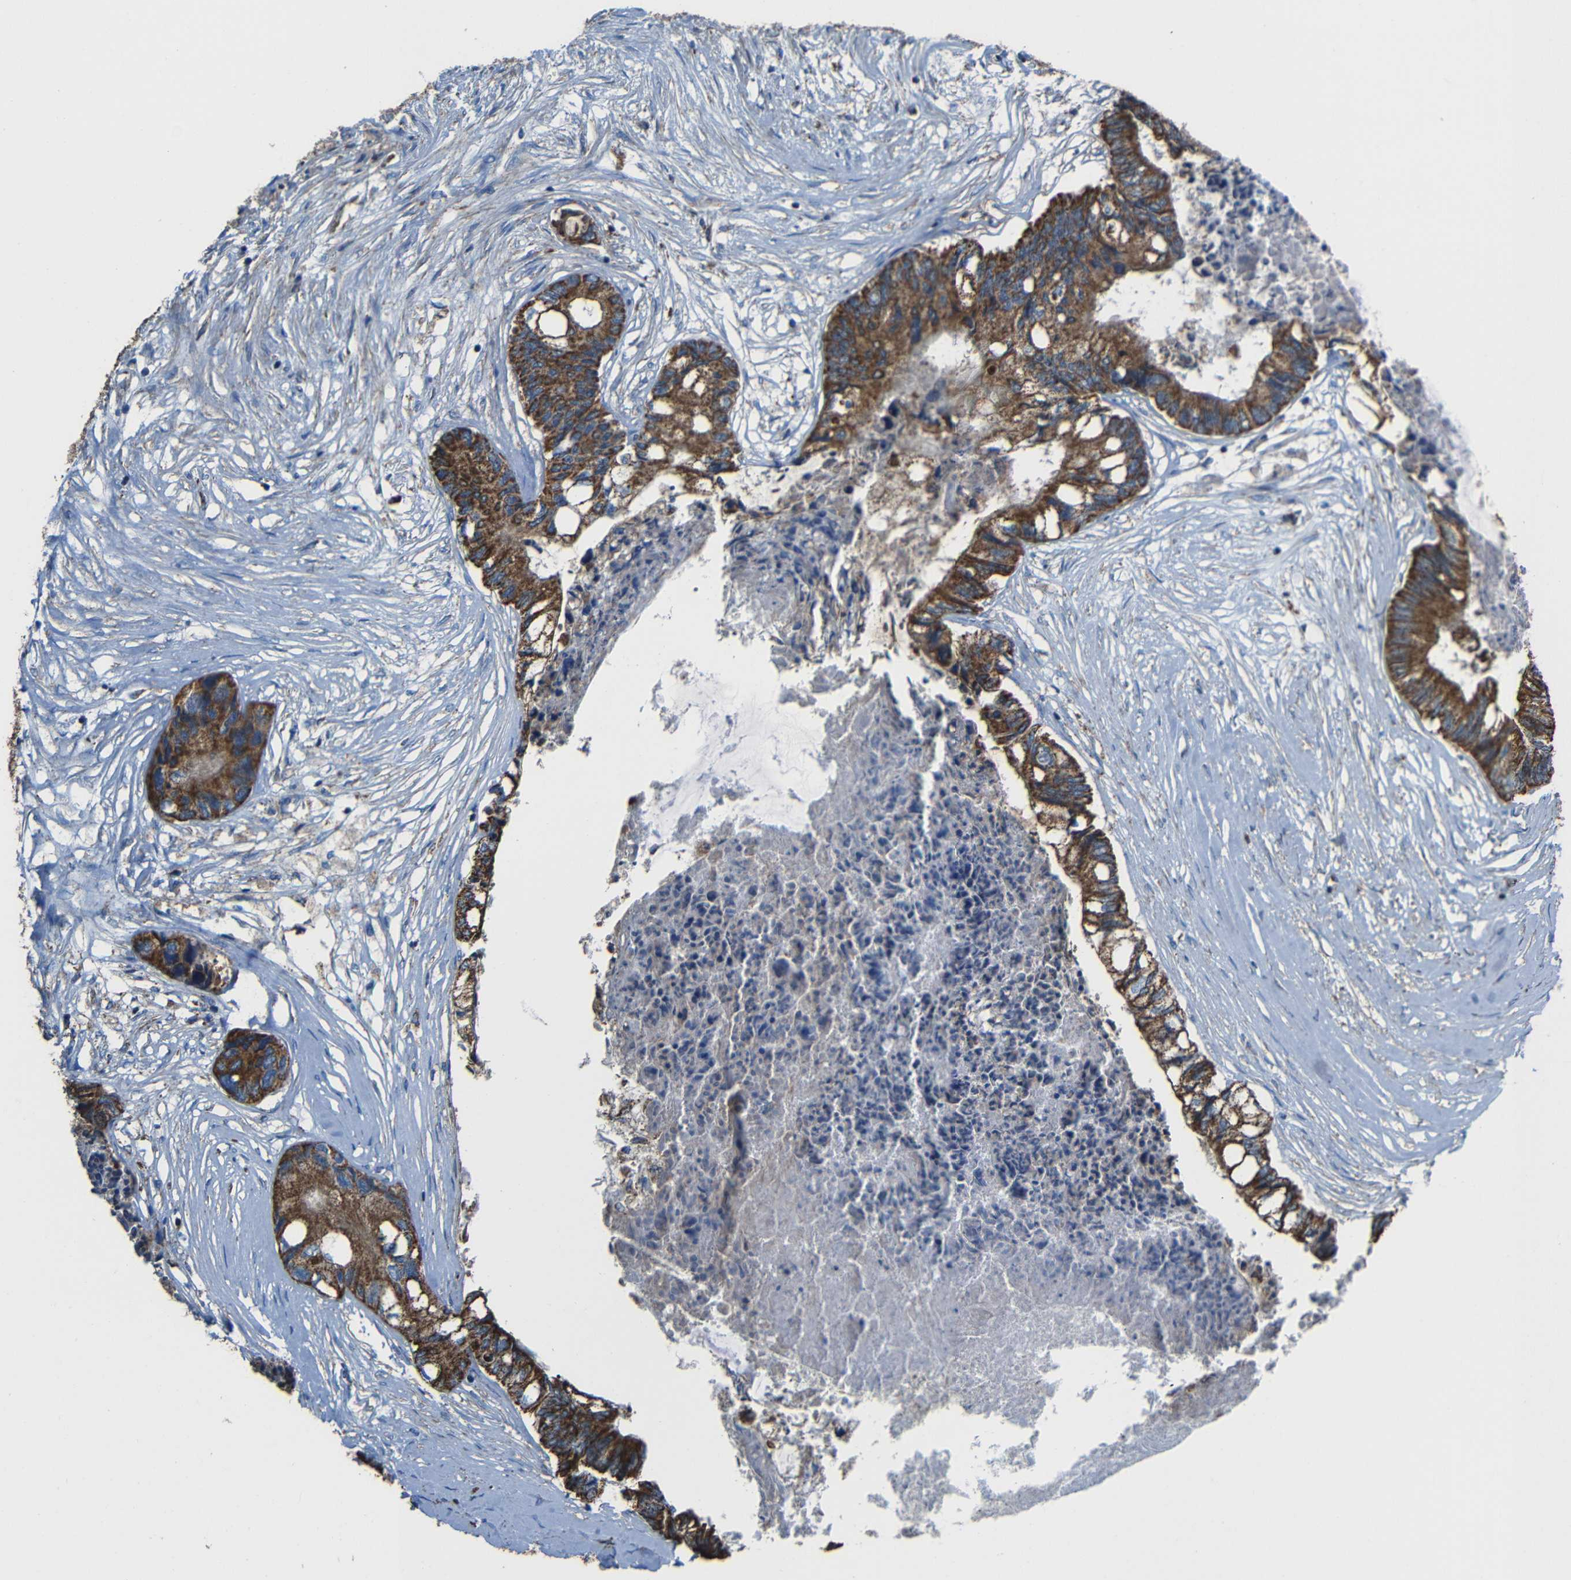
{"staining": {"intensity": "strong", "quantity": ">75%", "location": "cytoplasmic/membranous"}, "tissue": "colorectal cancer", "cell_type": "Tumor cells", "image_type": "cancer", "snomed": [{"axis": "morphology", "description": "Adenocarcinoma, NOS"}, {"axis": "topography", "description": "Rectum"}], "caption": "Immunohistochemical staining of human colorectal cancer (adenocarcinoma) exhibits high levels of strong cytoplasmic/membranous expression in approximately >75% of tumor cells. The protein of interest is shown in brown color, while the nuclei are stained blue.", "gene": "INTS6L", "patient": {"sex": "male", "age": 63}}